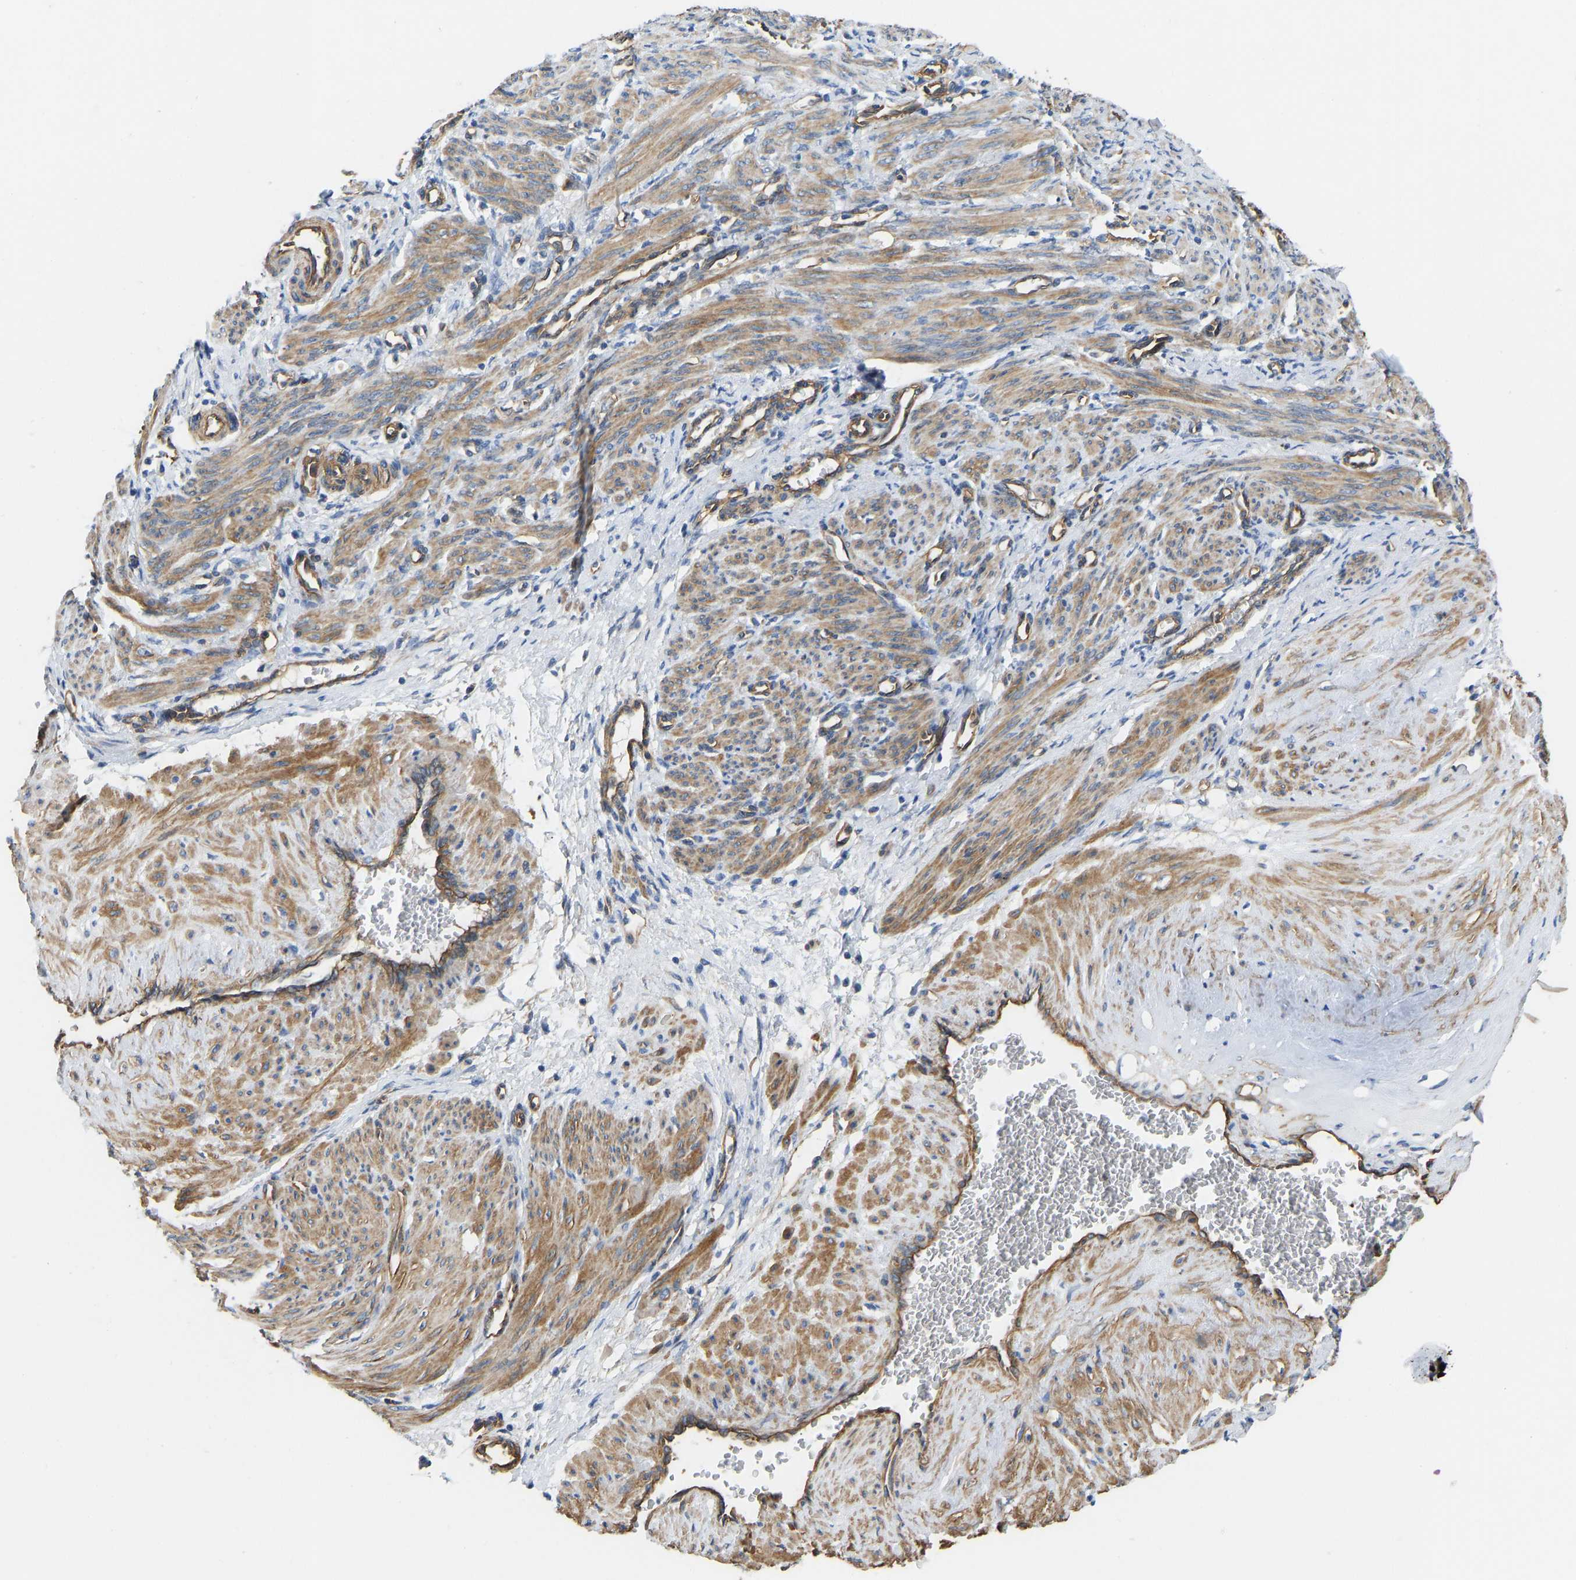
{"staining": {"intensity": "moderate", "quantity": ">75%", "location": "cytoplasmic/membranous"}, "tissue": "smooth muscle", "cell_type": "Smooth muscle cells", "image_type": "normal", "snomed": [{"axis": "morphology", "description": "Normal tissue, NOS"}, {"axis": "topography", "description": "Endometrium"}], "caption": "Smooth muscle stained with a brown dye shows moderate cytoplasmic/membranous positive positivity in about >75% of smooth muscle cells.", "gene": "ELMO2", "patient": {"sex": "female", "age": 33}}